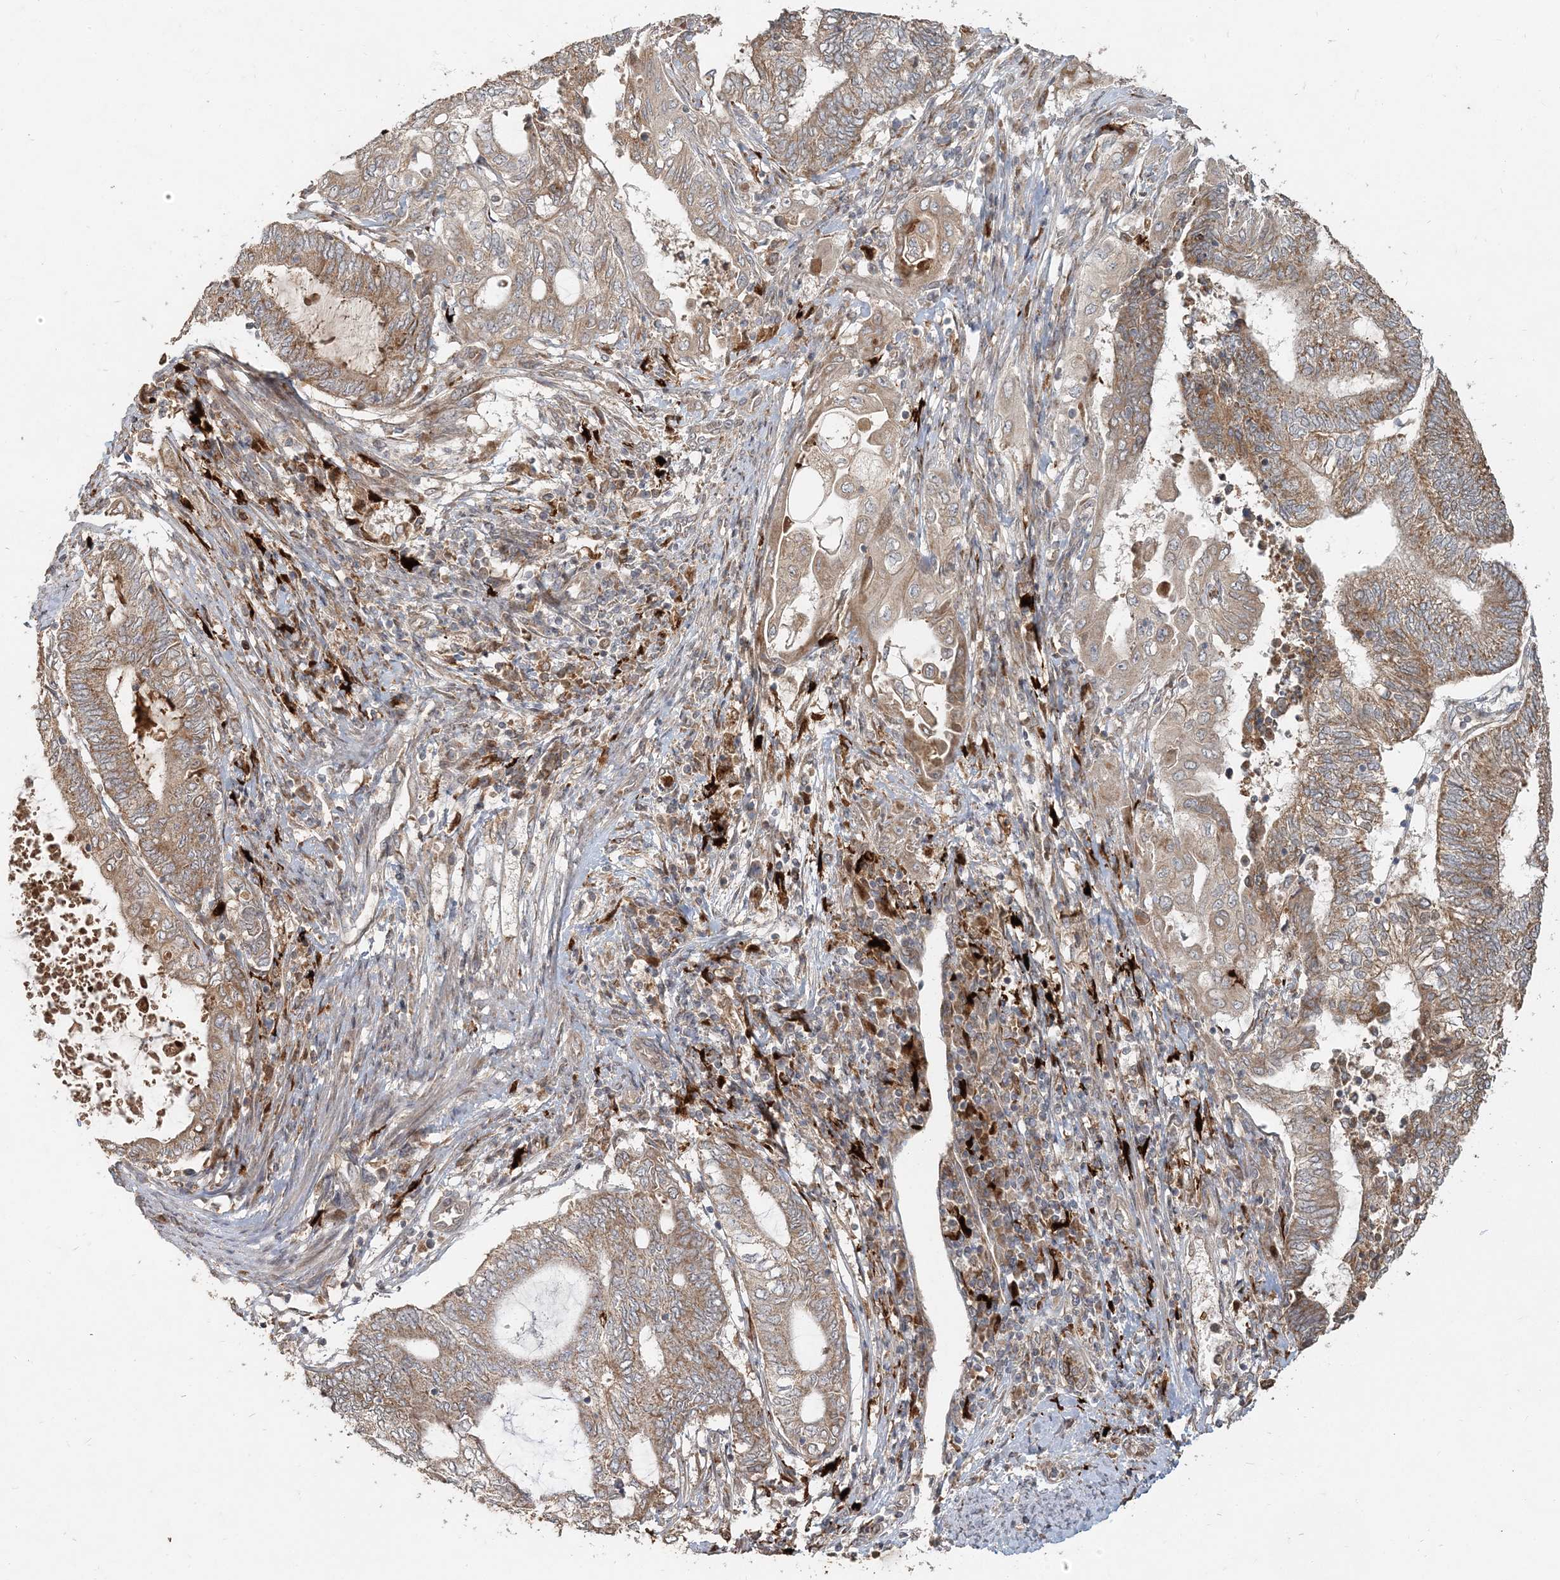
{"staining": {"intensity": "moderate", "quantity": ">75%", "location": "cytoplasmic/membranous"}, "tissue": "endometrial cancer", "cell_type": "Tumor cells", "image_type": "cancer", "snomed": [{"axis": "morphology", "description": "Adenocarcinoma, NOS"}, {"axis": "topography", "description": "Uterus"}, {"axis": "topography", "description": "Endometrium"}], "caption": "The image shows staining of adenocarcinoma (endometrial), revealing moderate cytoplasmic/membranous protein staining (brown color) within tumor cells.", "gene": "RAB14", "patient": {"sex": "female", "age": 70}}